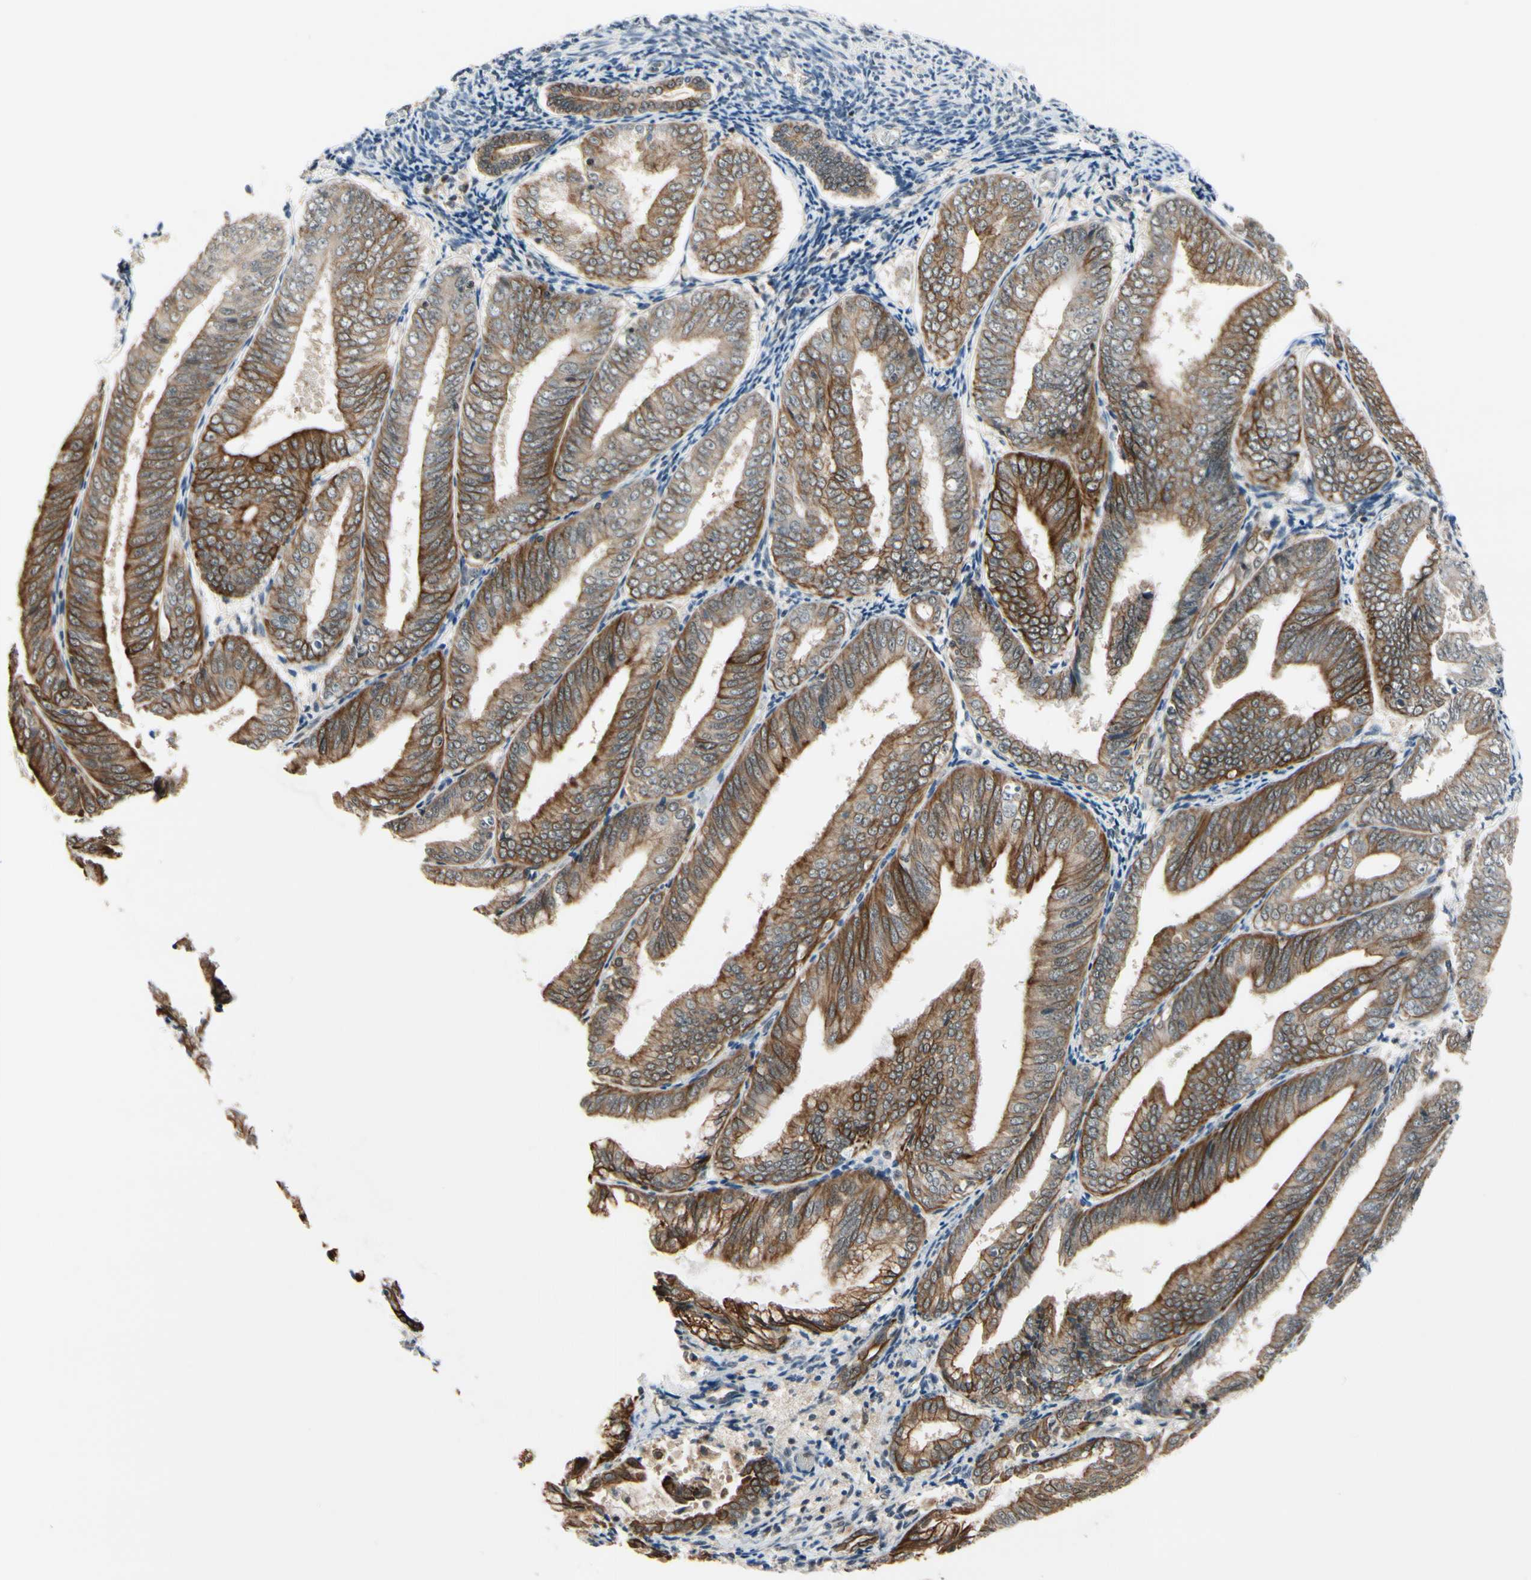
{"staining": {"intensity": "strong", "quantity": "25%-75%", "location": "cytoplasmic/membranous"}, "tissue": "endometrial cancer", "cell_type": "Tumor cells", "image_type": "cancer", "snomed": [{"axis": "morphology", "description": "Adenocarcinoma, NOS"}, {"axis": "topography", "description": "Endometrium"}], "caption": "IHC micrograph of endometrial adenocarcinoma stained for a protein (brown), which demonstrates high levels of strong cytoplasmic/membranous positivity in about 25%-75% of tumor cells.", "gene": "TAF12", "patient": {"sex": "female", "age": 63}}